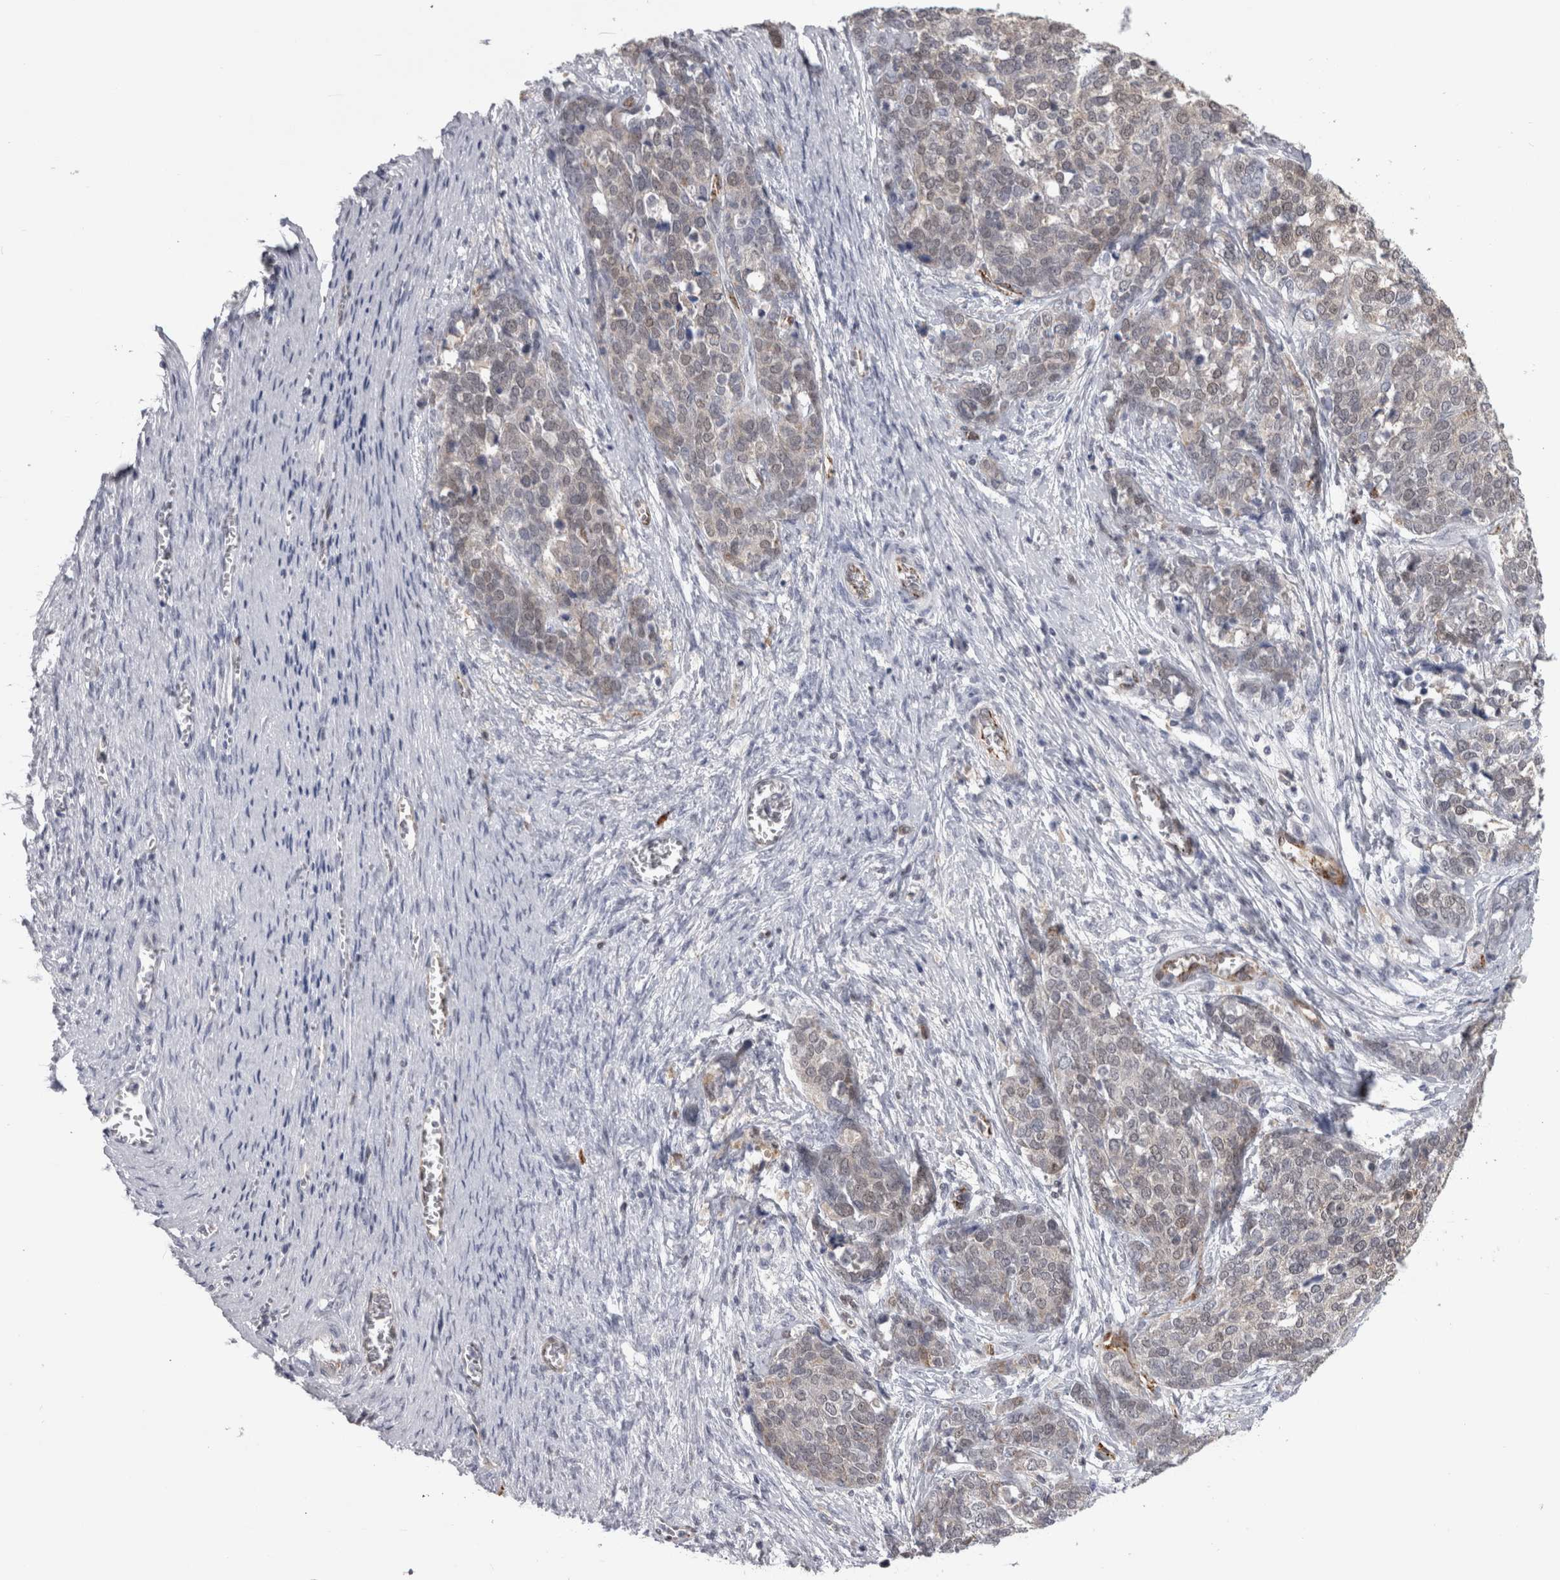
{"staining": {"intensity": "weak", "quantity": "<25%", "location": "cytoplasmic/membranous"}, "tissue": "ovarian cancer", "cell_type": "Tumor cells", "image_type": "cancer", "snomed": [{"axis": "morphology", "description": "Cystadenocarcinoma, serous, NOS"}, {"axis": "topography", "description": "Ovary"}], "caption": "There is no significant positivity in tumor cells of ovarian serous cystadenocarcinoma. (Stains: DAB (3,3'-diaminobenzidine) IHC with hematoxylin counter stain, Microscopy: brightfield microscopy at high magnification).", "gene": "ACOT7", "patient": {"sex": "female", "age": 44}}